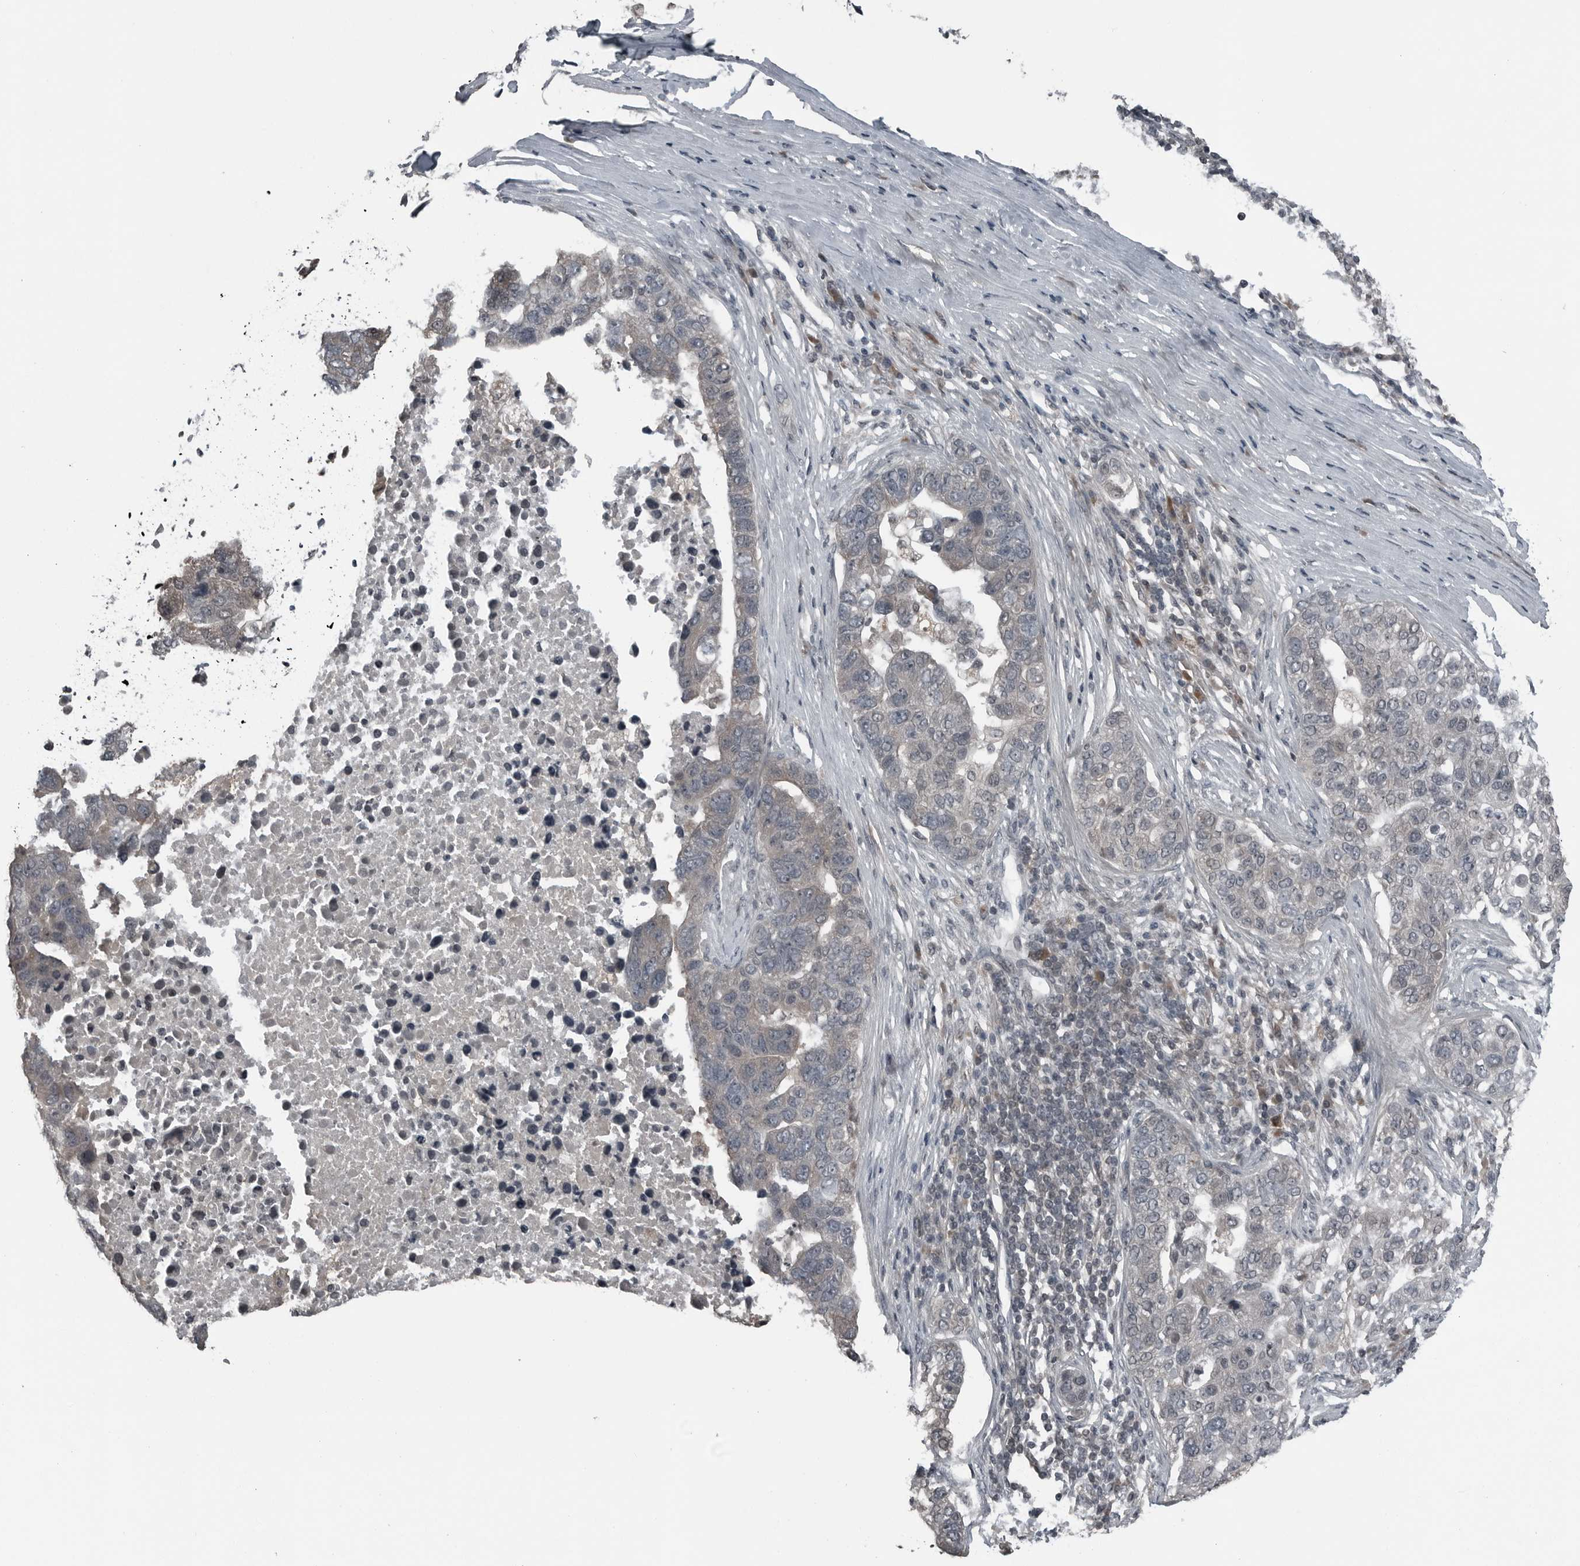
{"staining": {"intensity": "negative", "quantity": "none", "location": "none"}, "tissue": "pancreatic cancer", "cell_type": "Tumor cells", "image_type": "cancer", "snomed": [{"axis": "morphology", "description": "Adenocarcinoma, NOS"}, {"axis": "topography", "description": "Pancreas"}], "caption": "There is no significant positivity in tumor cells of adenocarcinoma (pancreatic).", "gene": "GAK", "patient": {"sex": "female", "age": 61}}